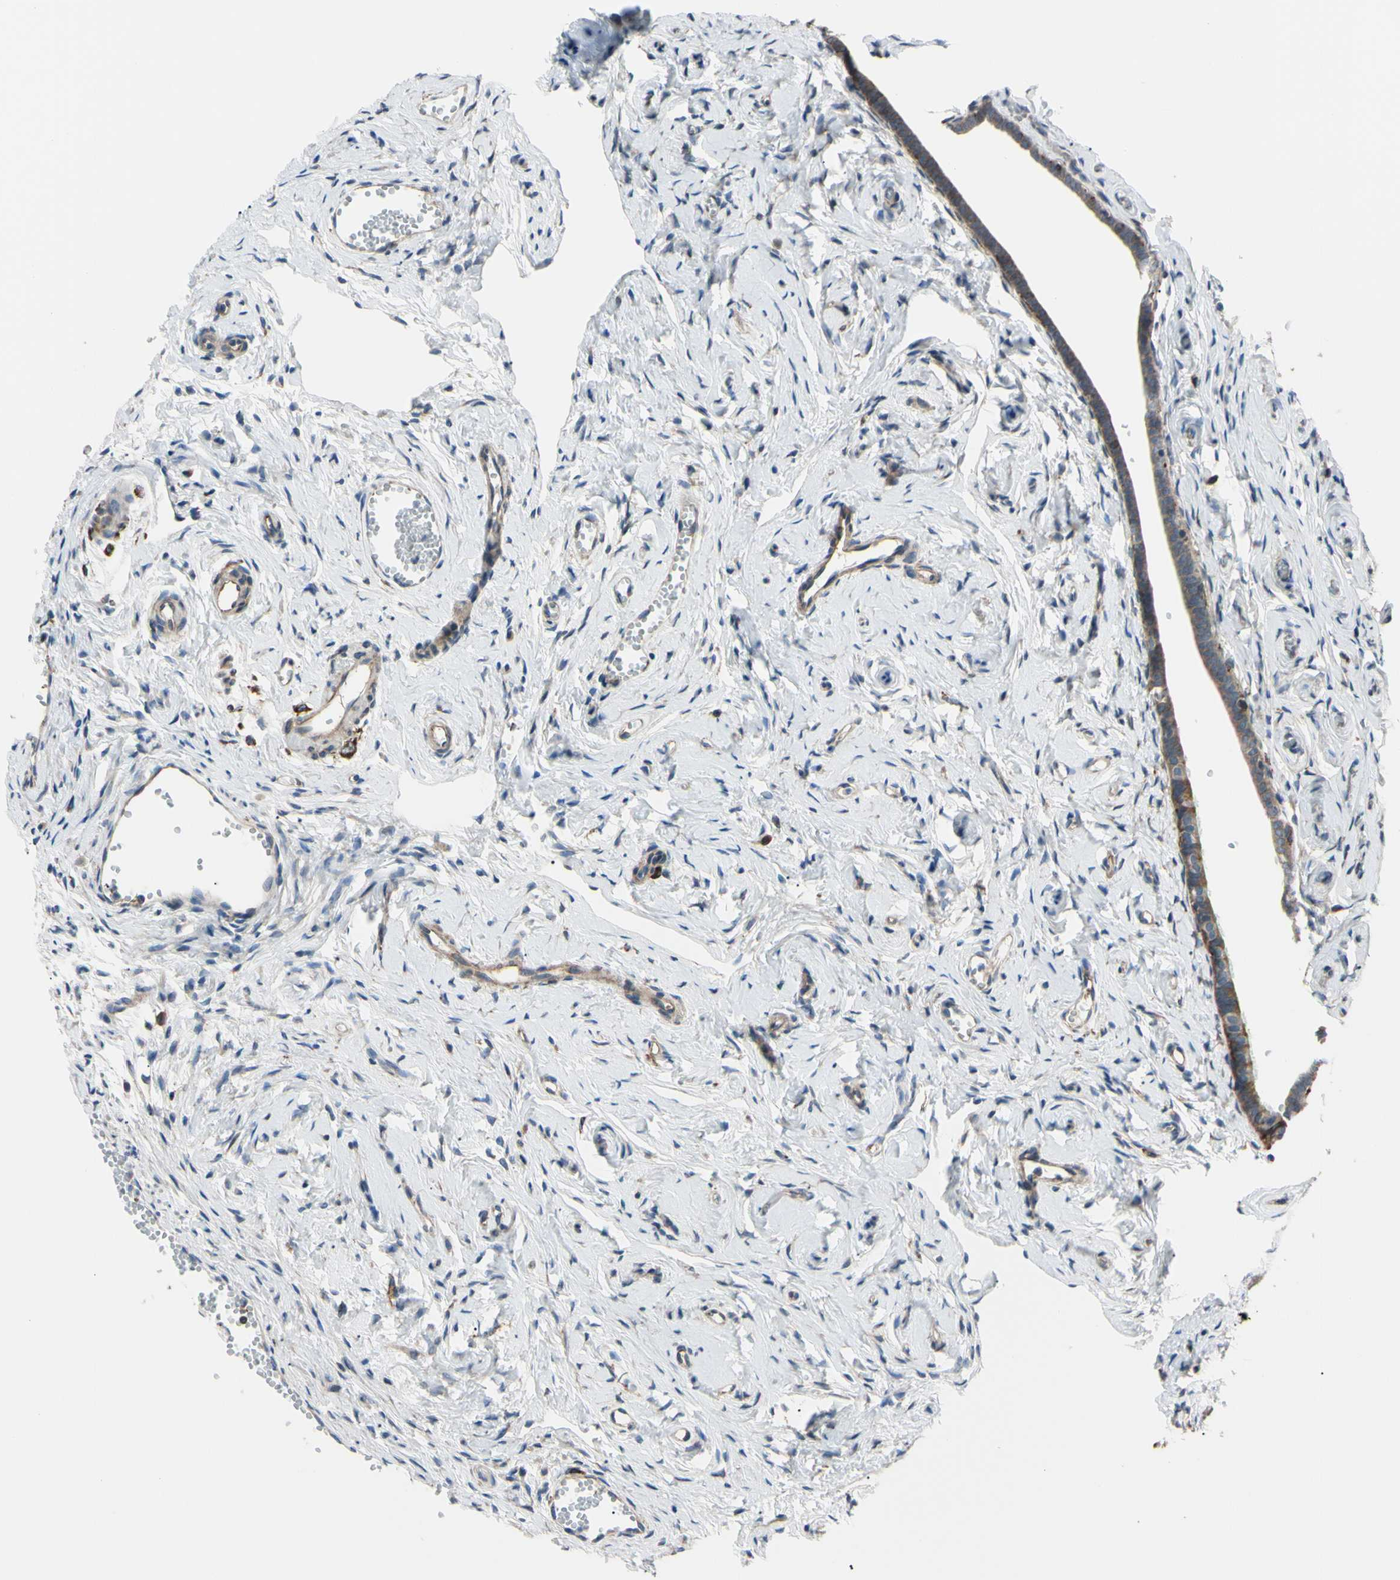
{"staining": {"intensity": "strong", "quantity": ">75%", "location": "cytoplasmic/membranous"}, "tissue": "fallopian tube", "cell_type": "Glandular cells", "image_type": "normal", "snomed": [{"axis": "morphology", "description": "Normal tissue, NOS"}, {"axis": "topography", "description": "Fallopian tube"}], "caption": "Strong cytoplasmic/membranous protein staining is present in about >75% of glandular cells in fallopian tube. (IHC, brightfield microscopy, high magnification).", "gene": "BMF", "patient": {"sex": "female", "age": 71}}